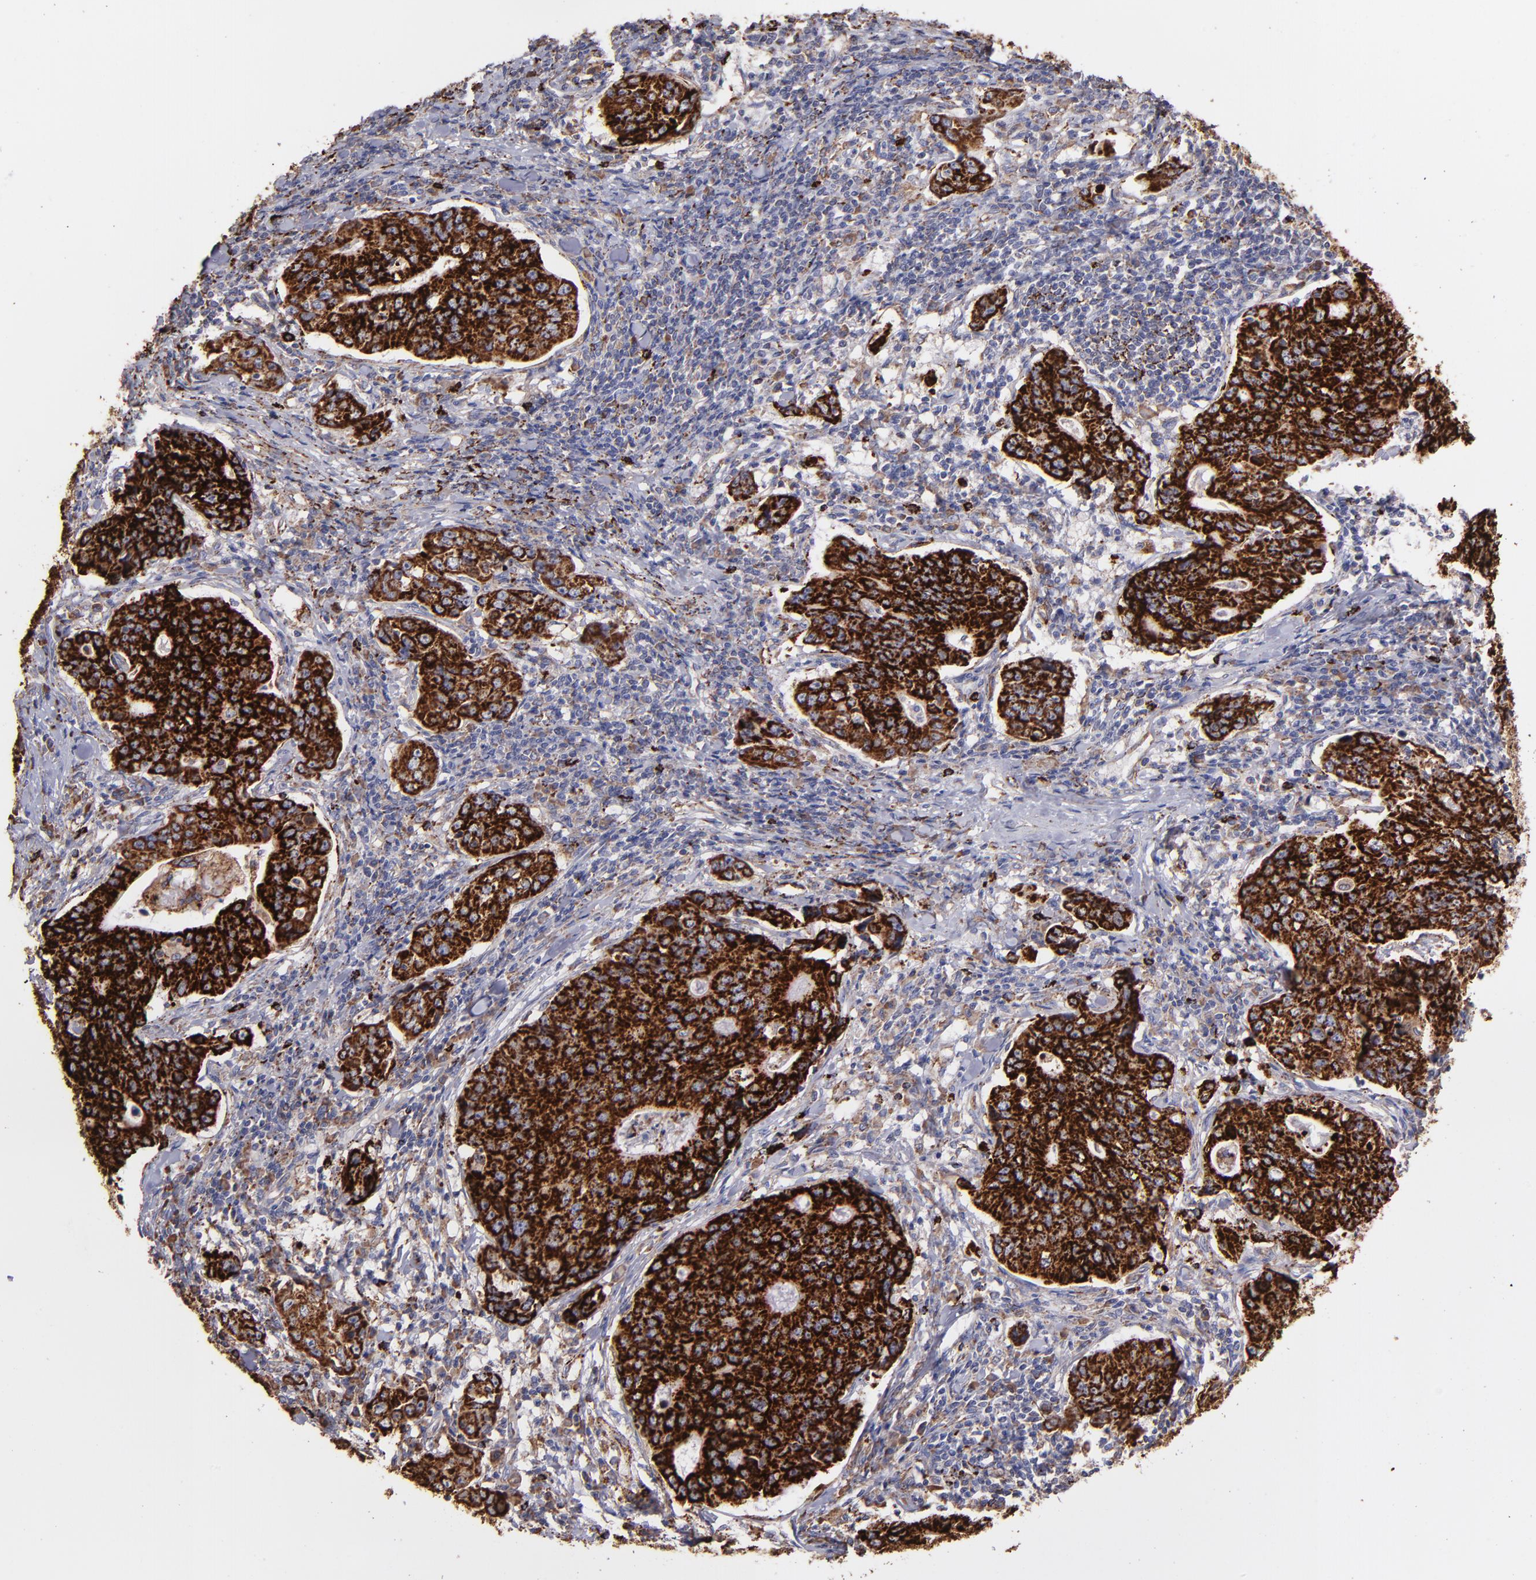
{"staining": {"intensity": "strong", "quantity": ">75%", "location": "cytoplasmic/membranous"}, "tissue": "stomach cancer", "cell_type": "Tumor cells", "image_type": "cancer", "snomed": [{"axis": "morphology", "description": "Adenocarcinoma, NOS"}, {"axis": "topography", "description": "Esophagus"}, {"axis": "topography", "description": "Stomach"}], "caption": "IHC photomicrograph of adenocarcinoma (stomach) stained for a protein (brown), which shows high levels of strong cytoplasmic/membranous staining in approximately >75% of tumor cells.", "gene": "MAOB", "patient": {"sex": "male", "age": 74}}